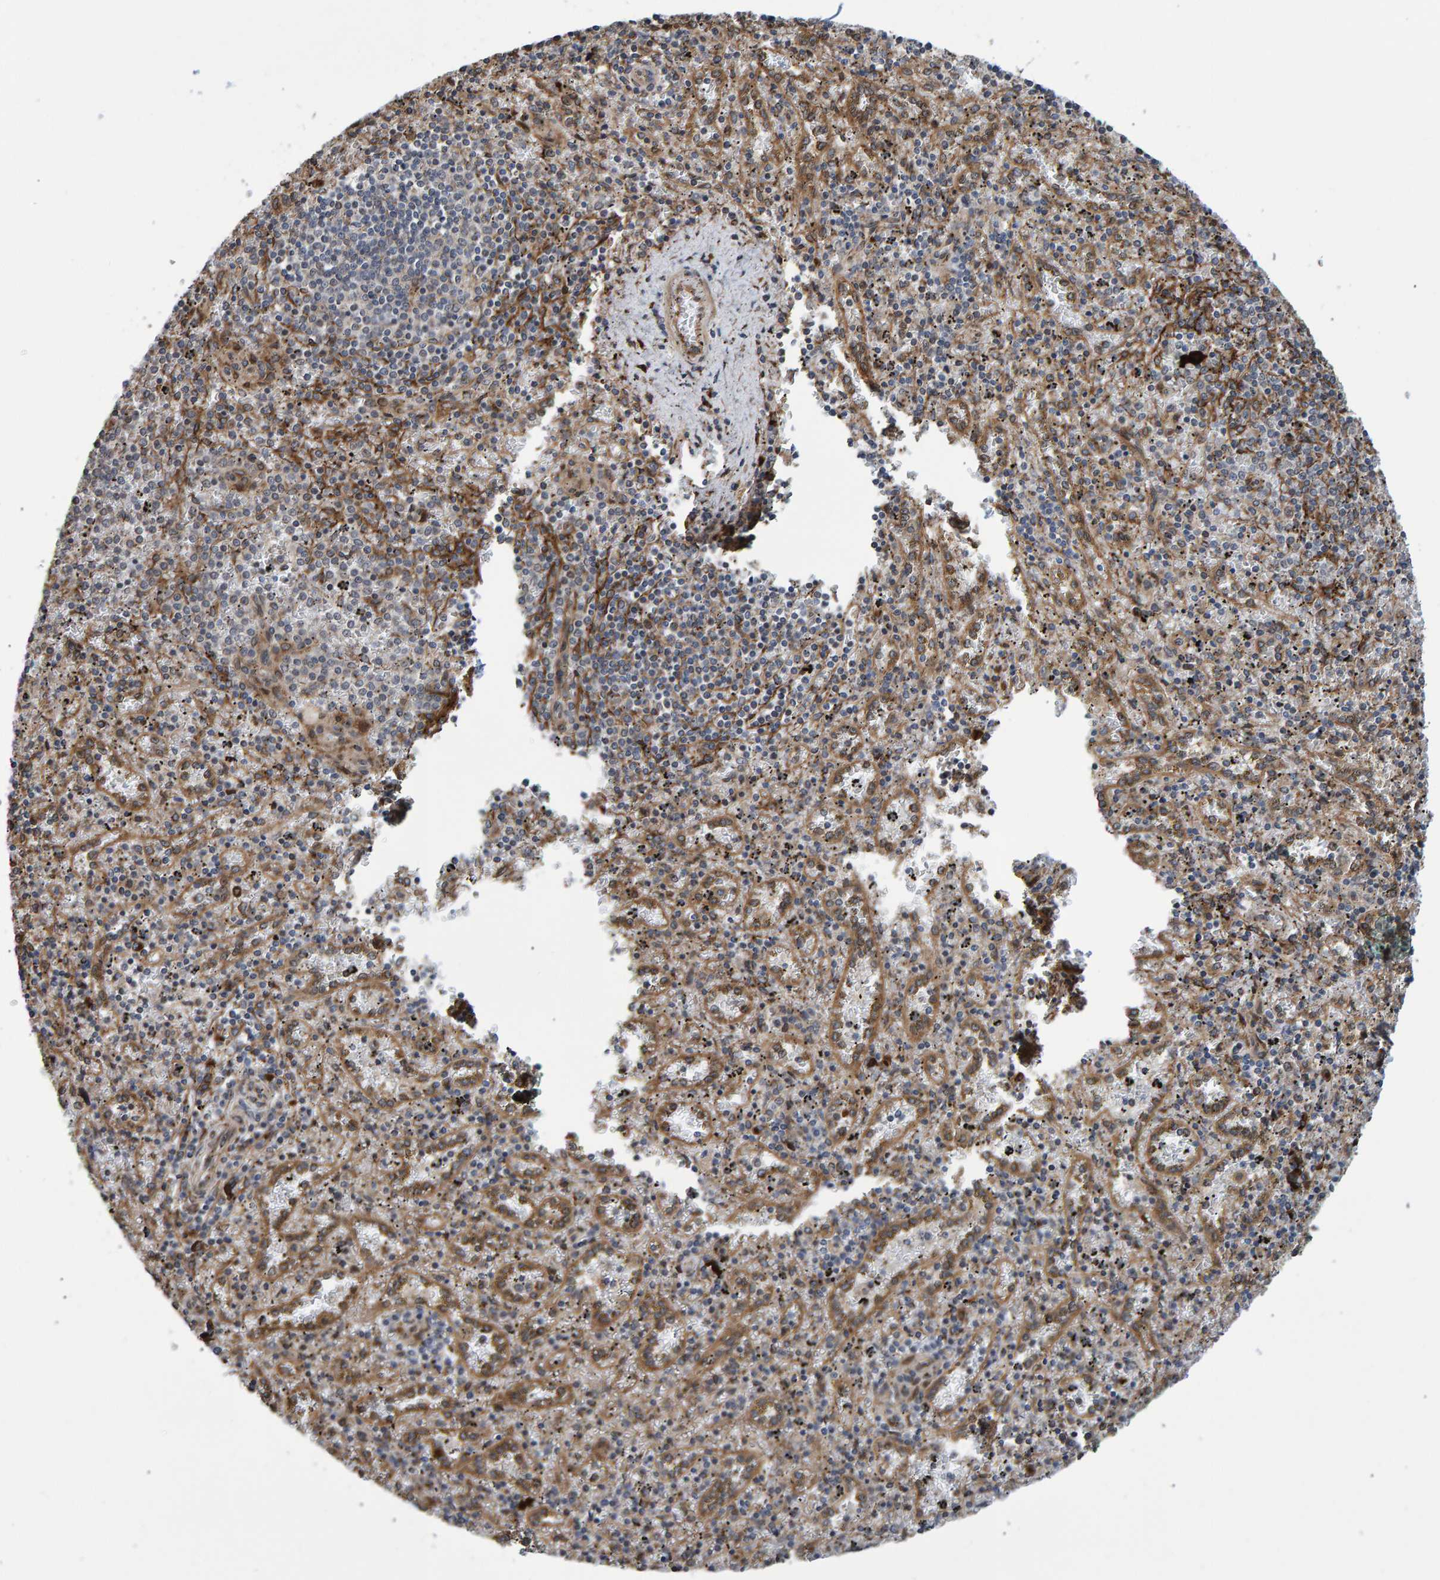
{"staining": {"intensity": "negative", "quantity": "none", "location": "none"}, "tissue": "spleen", "cell_type": "Cells in red pulp", "image_type": "normal", "snomed": [{"axis": "morphology", "description": "Normal tissue, NOS"}, {"axis": "topography", "description": "Spleen"}], "caption": "A high-resolution image shows immunohistochemistry staining of normal spleen, which shows no significant positivity in cells in red pulp.", "gene": "FAM117A", "patient": {"sex": "male", "age": 11}}